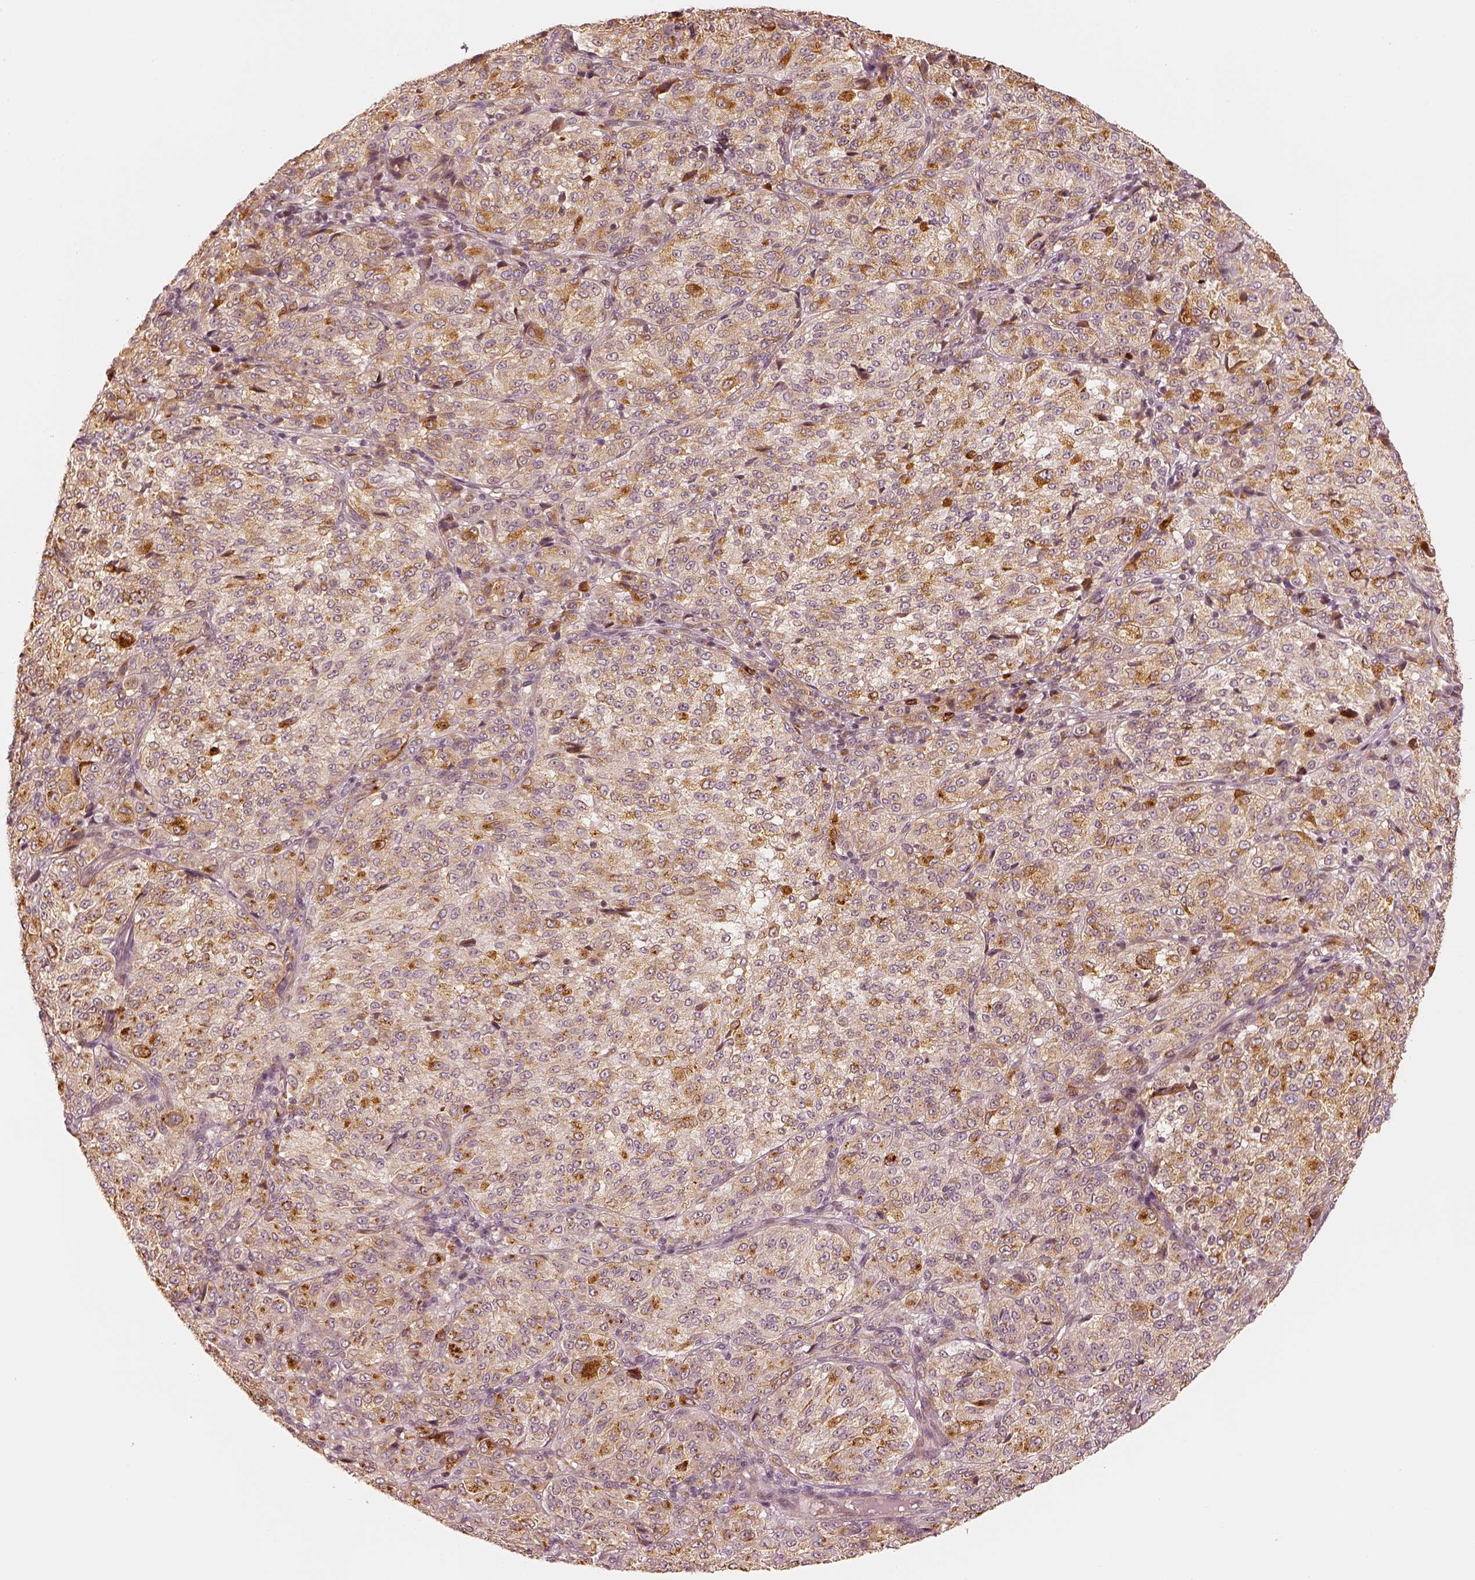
{"staining": {"intensity": "moderate", "quantity": "<25%", "location": "cytoplasmic/membranous"}, "tissue": "melanoma", "cell_type": "Tumor cells", "image_type": "cancer", "snomed": [{"axis": "morphology", "description": "Malignant melanoma, Metastatic site"}, {"axis": "topography", "description": "Brain"}], "caption": "This image displays immunohistochemistry (IHC) staining of malignant melanoma (metastatic site), with low moderate cytoplasmic/membranous expression in about <25% of tumor cells.", "gene": "GORASP2", "patient": {"sex": "female", "age": 56}}